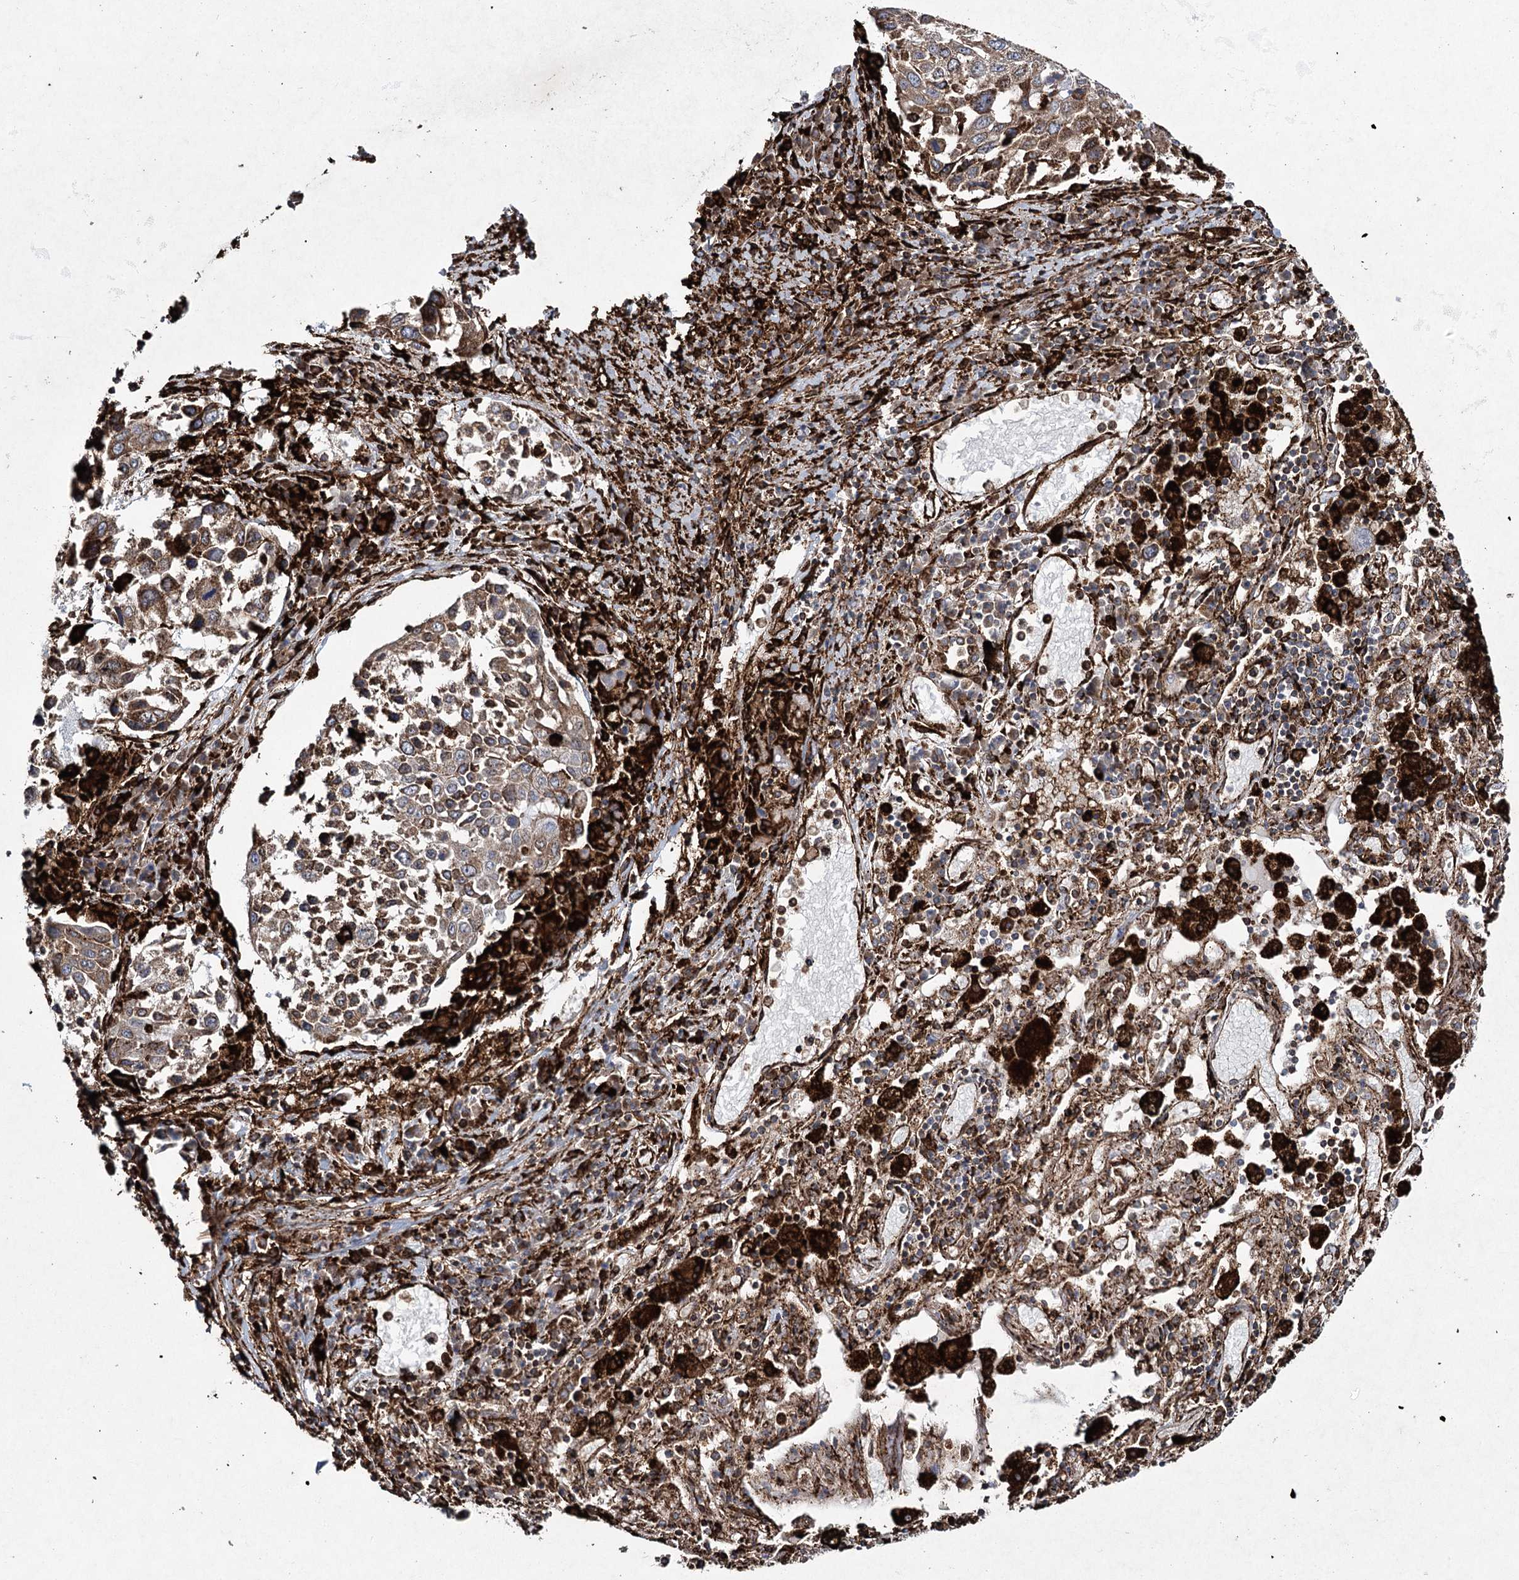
{"staining": {"intensity": "weak", "quantity": ">75%", "location": "cytoplasmic/membranous"}, "tissue": "lung cancer", "cell_type": "Tumor cells", "image_type": "cancer", "snomed": [{"axis": "morphology", "description": "Squamous cell carcinoma, NOS"}, {"axis": "topography", "description": "Lung"}], "caption": "IHC micrograph of neoplastic tissue: lung cancer stained using immunohistochemistry reveals low levels of weak protein expression localized specifically in the cytoplasmic/membranous of tumor cells, appearing as a cytoplasmic/membranous brown color.", "gene": "DCUN1D4", "patient": {"sex": "male", "age": 65}}